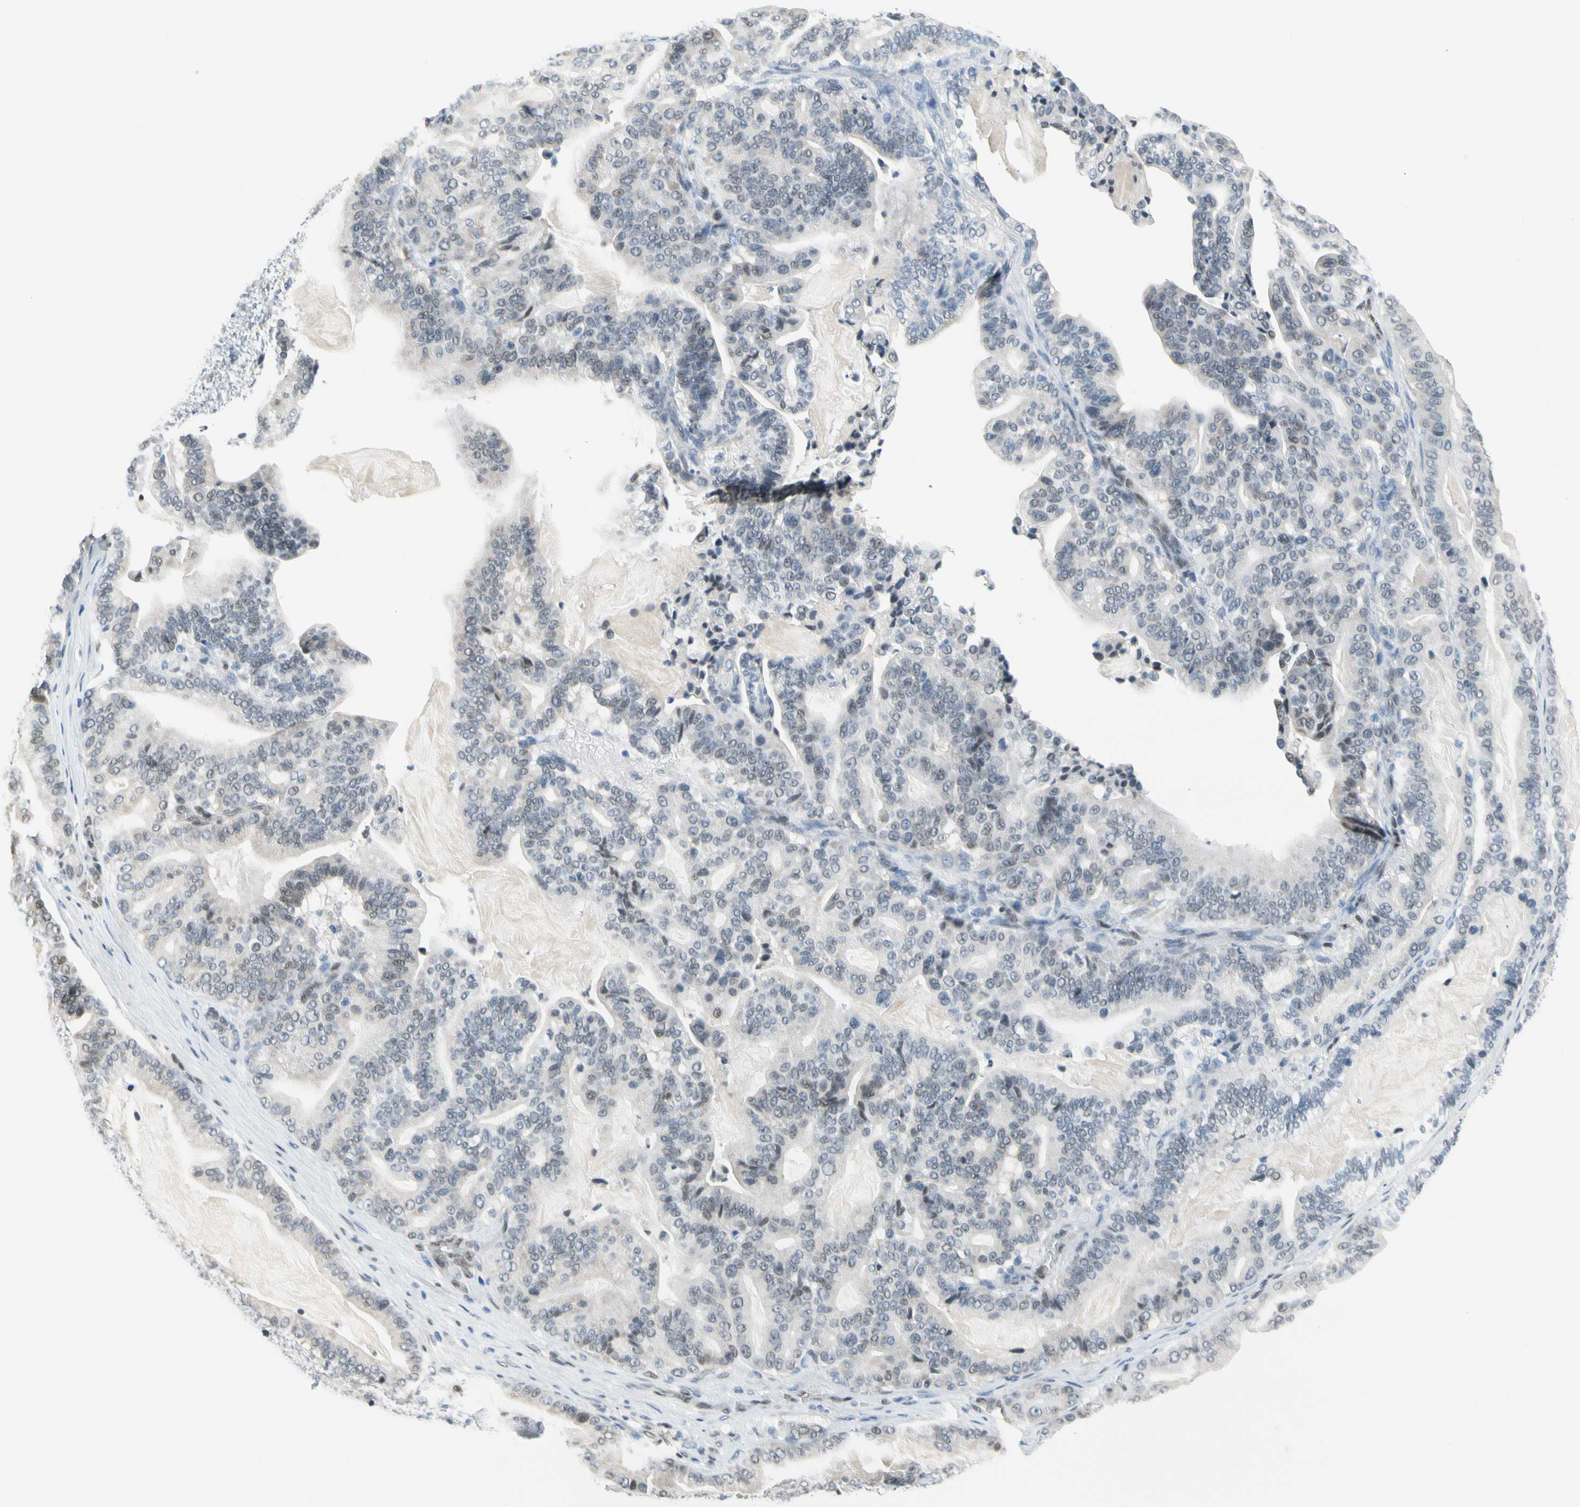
{"staining": {"intensity": "weak", "quantity": "<25%", "location": "nuclear"}, "tissue": "pancreatic cancer", "cell_type": "Tumor cells", "image_type": "cancer", "snomed": [{"axis": "morphology", "description": "Adenocarcinoma, NOS"}, {"axis": "topography", "description": "Pancreas"}], "caption": "An image of human pancreatic adenocarcinoma is negative for staining in tumor cells. (Immunohistochemistry, brightfield microscopy, high magnification).", "gene": "NFIA", "patient": {"sex": "male", "age": 63}}